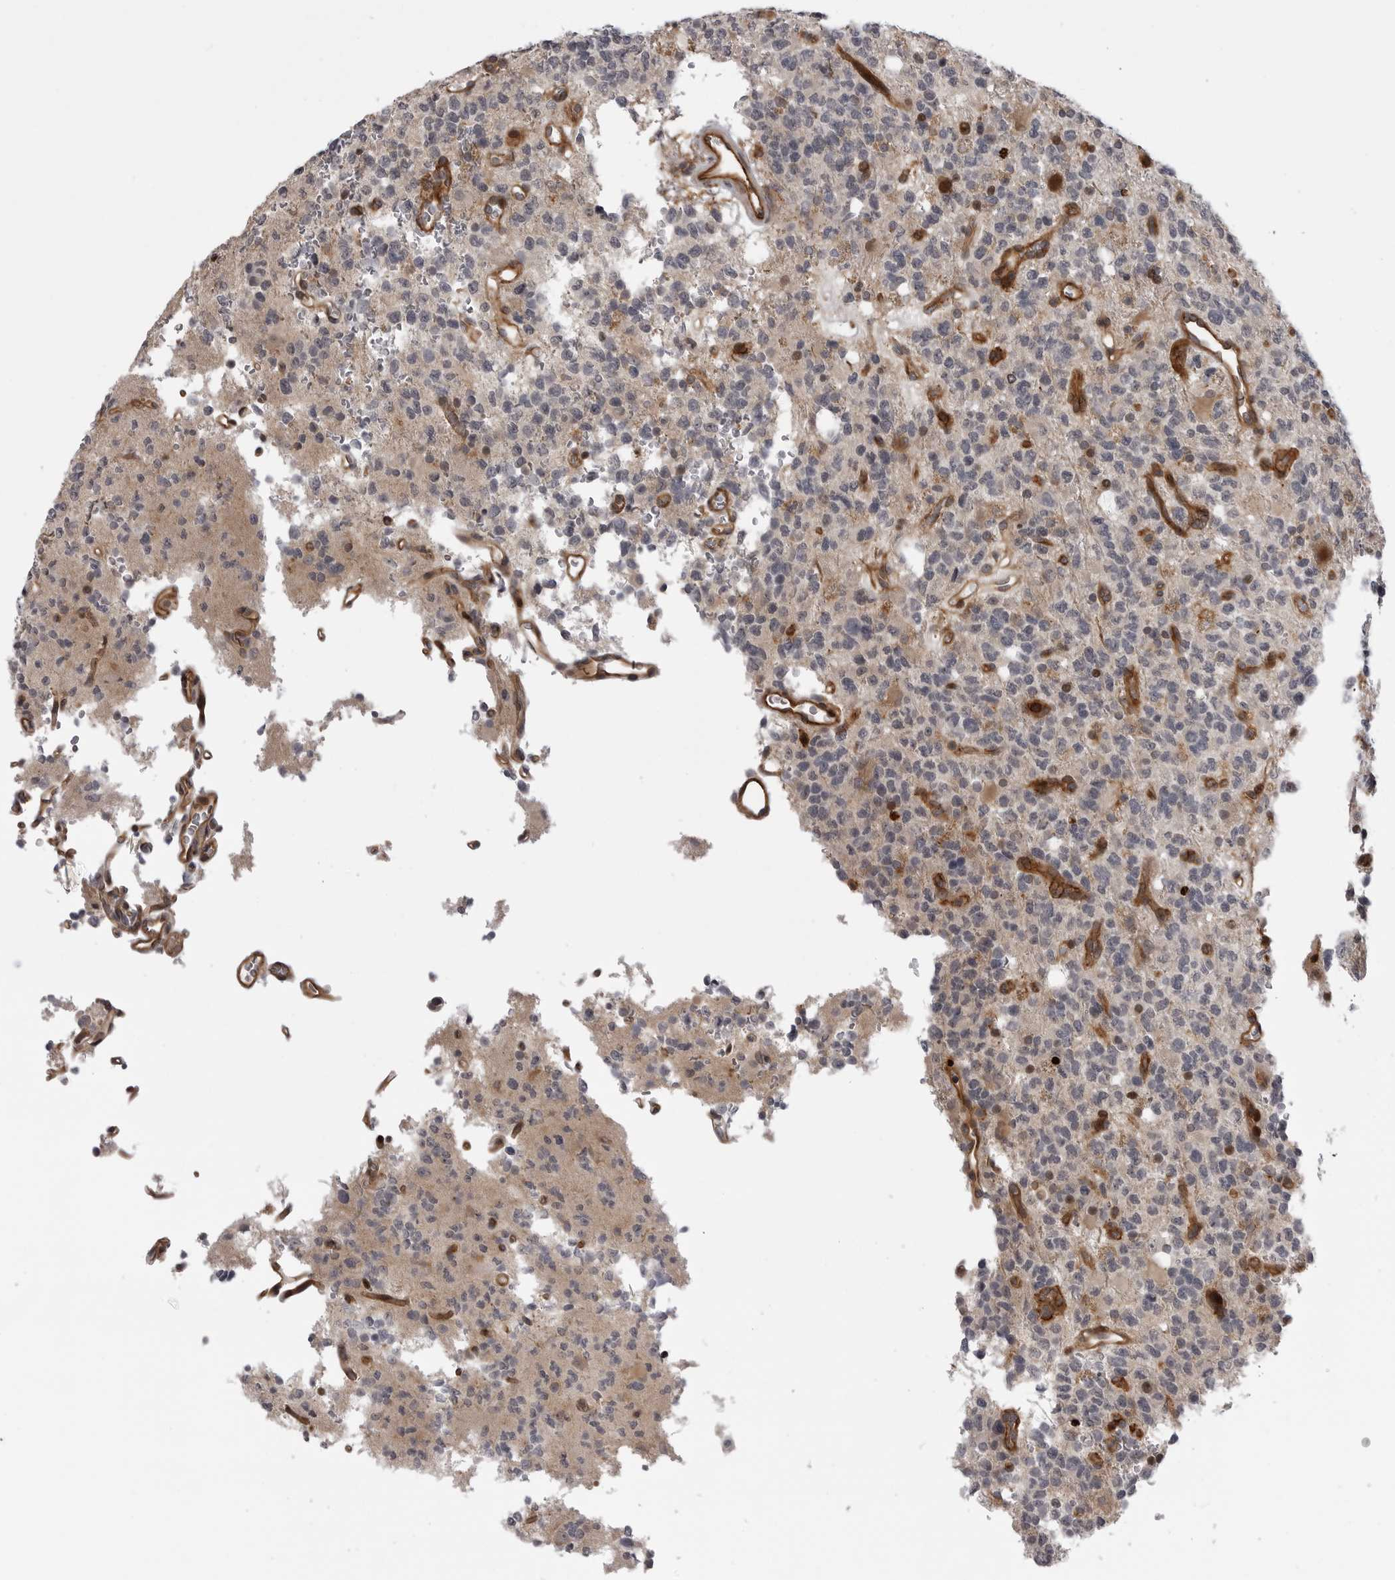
{"staining": {"intensity": "negative", "quantity": "none", "location": "none"}, "tissue": "glioma", "cell_type": "Tumor cells", "image_type": "cancer", "snomed": [{"axis": "morphology", "description": "Glioma, malignant, High grade"}, {"axis": "topography", "description": "Brain"}], "caption": "There is no significant expression in tumor cells of malignant glioma (high-grade).", "gene": "ABL1", "patient": {"sex": "female", "age": 62}}